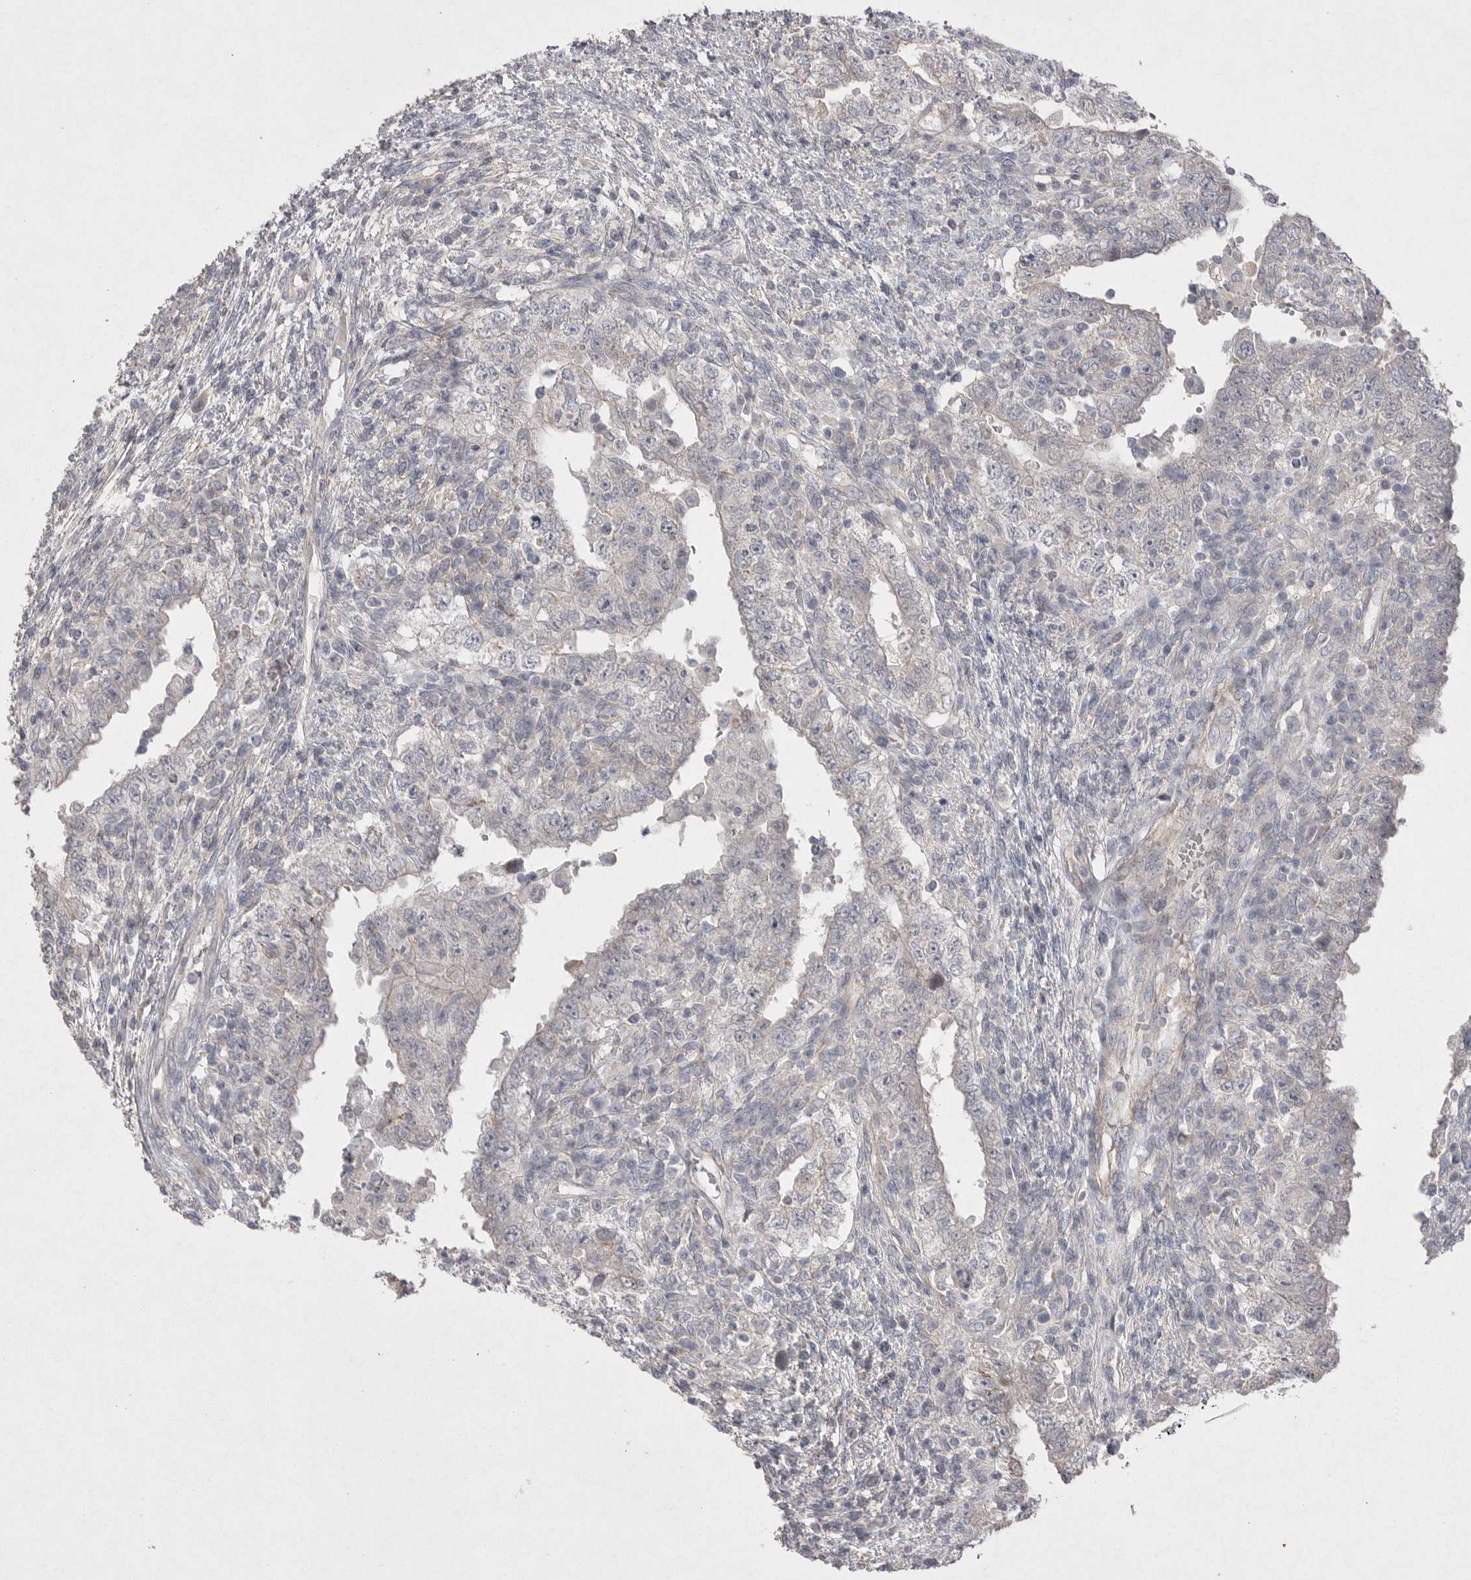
{"staining": {"intensity": "negative", "quantity": "none", "location": "none"}, "tissue": "testis cancer", "cell_type": "Tumor cells", "image_type": "cancer", "snomed": [{"axis": "morphology", "description": "Carcinoma, Embryonal, NOS"}, {"axis": "topography", "description": "Testis"}], "caption": "IHC of embryonal carcinoma (testis) displays no staining in tumor cells.", "gene": "VANGL2", "patient": {"sex": "male", "age": 26}}